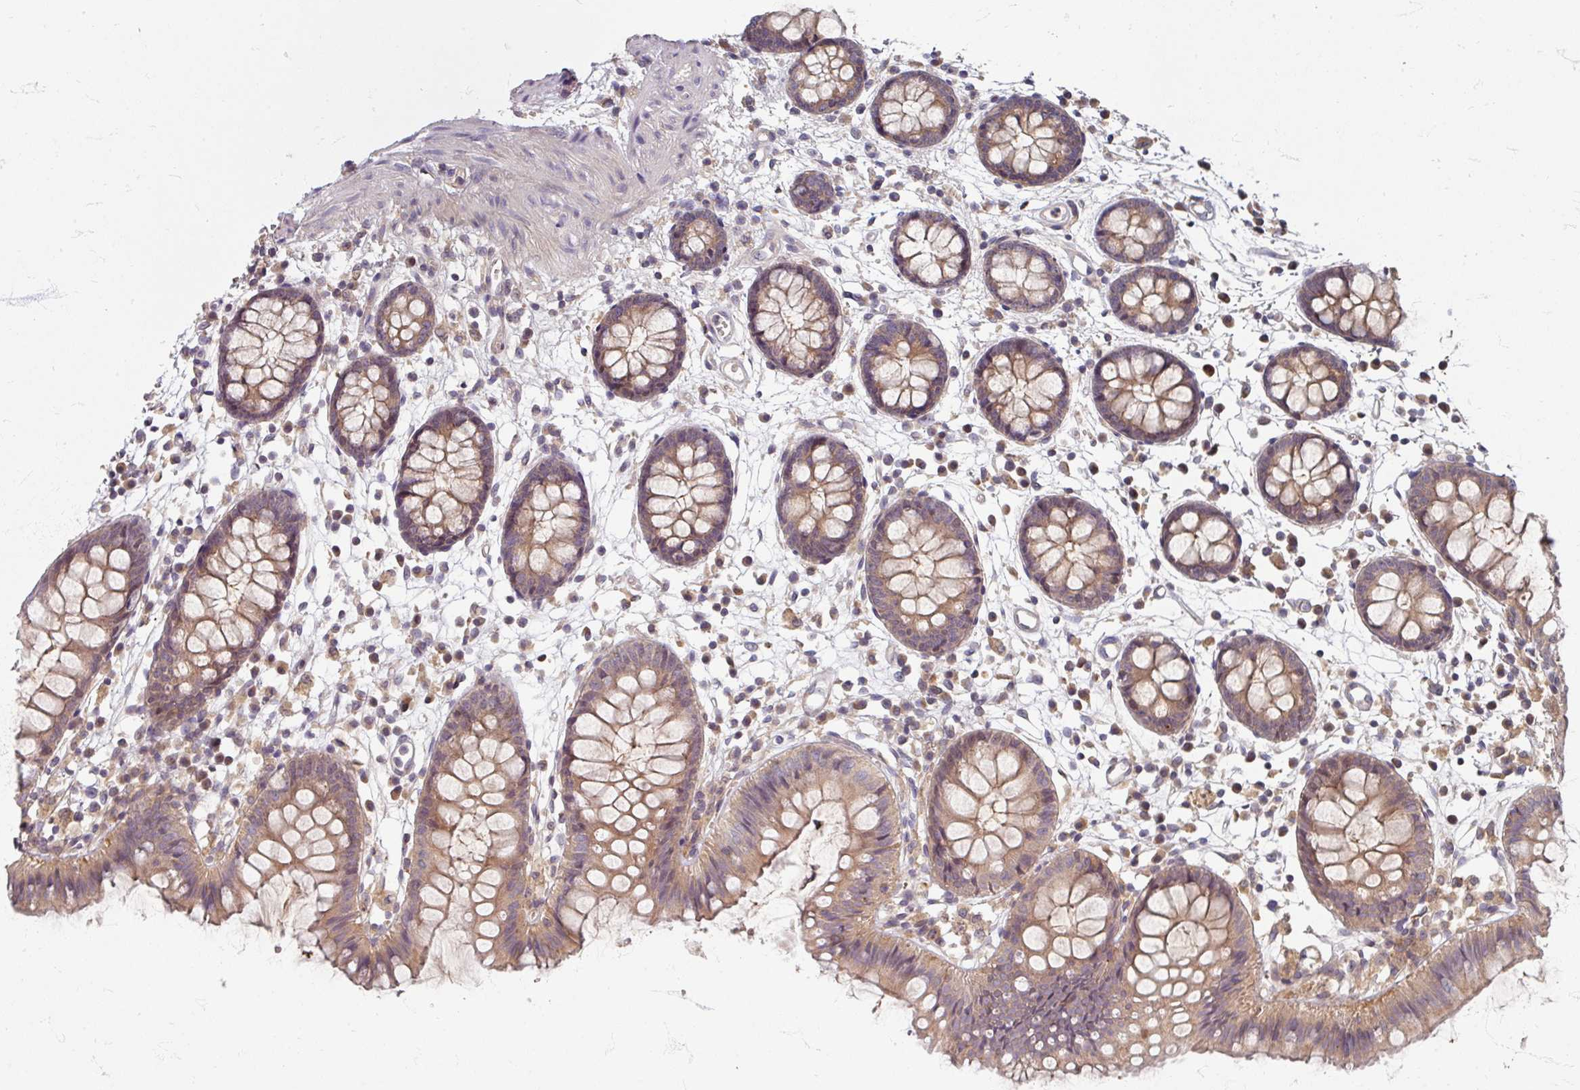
{"staining": {"intensity": "weak", "quantity": ">75%", "location": "cytoplasmic/membranous"}, "tissue": "colon", "cell_type": "Endothelial cells", "image_type": "normal", "snomed": [{"axis": "morphology", "description": "Normal tissue, NOS"}, {"axis": "topography", "description": "Colon"}], "caption": "Benign colon displays weak cytoplasmic/membranous staining in approximately >75% of endothelial cells, visualized by immunohistochemistry.", "gene": "STAM", "patient": {"sex": "female", "age": 84}}